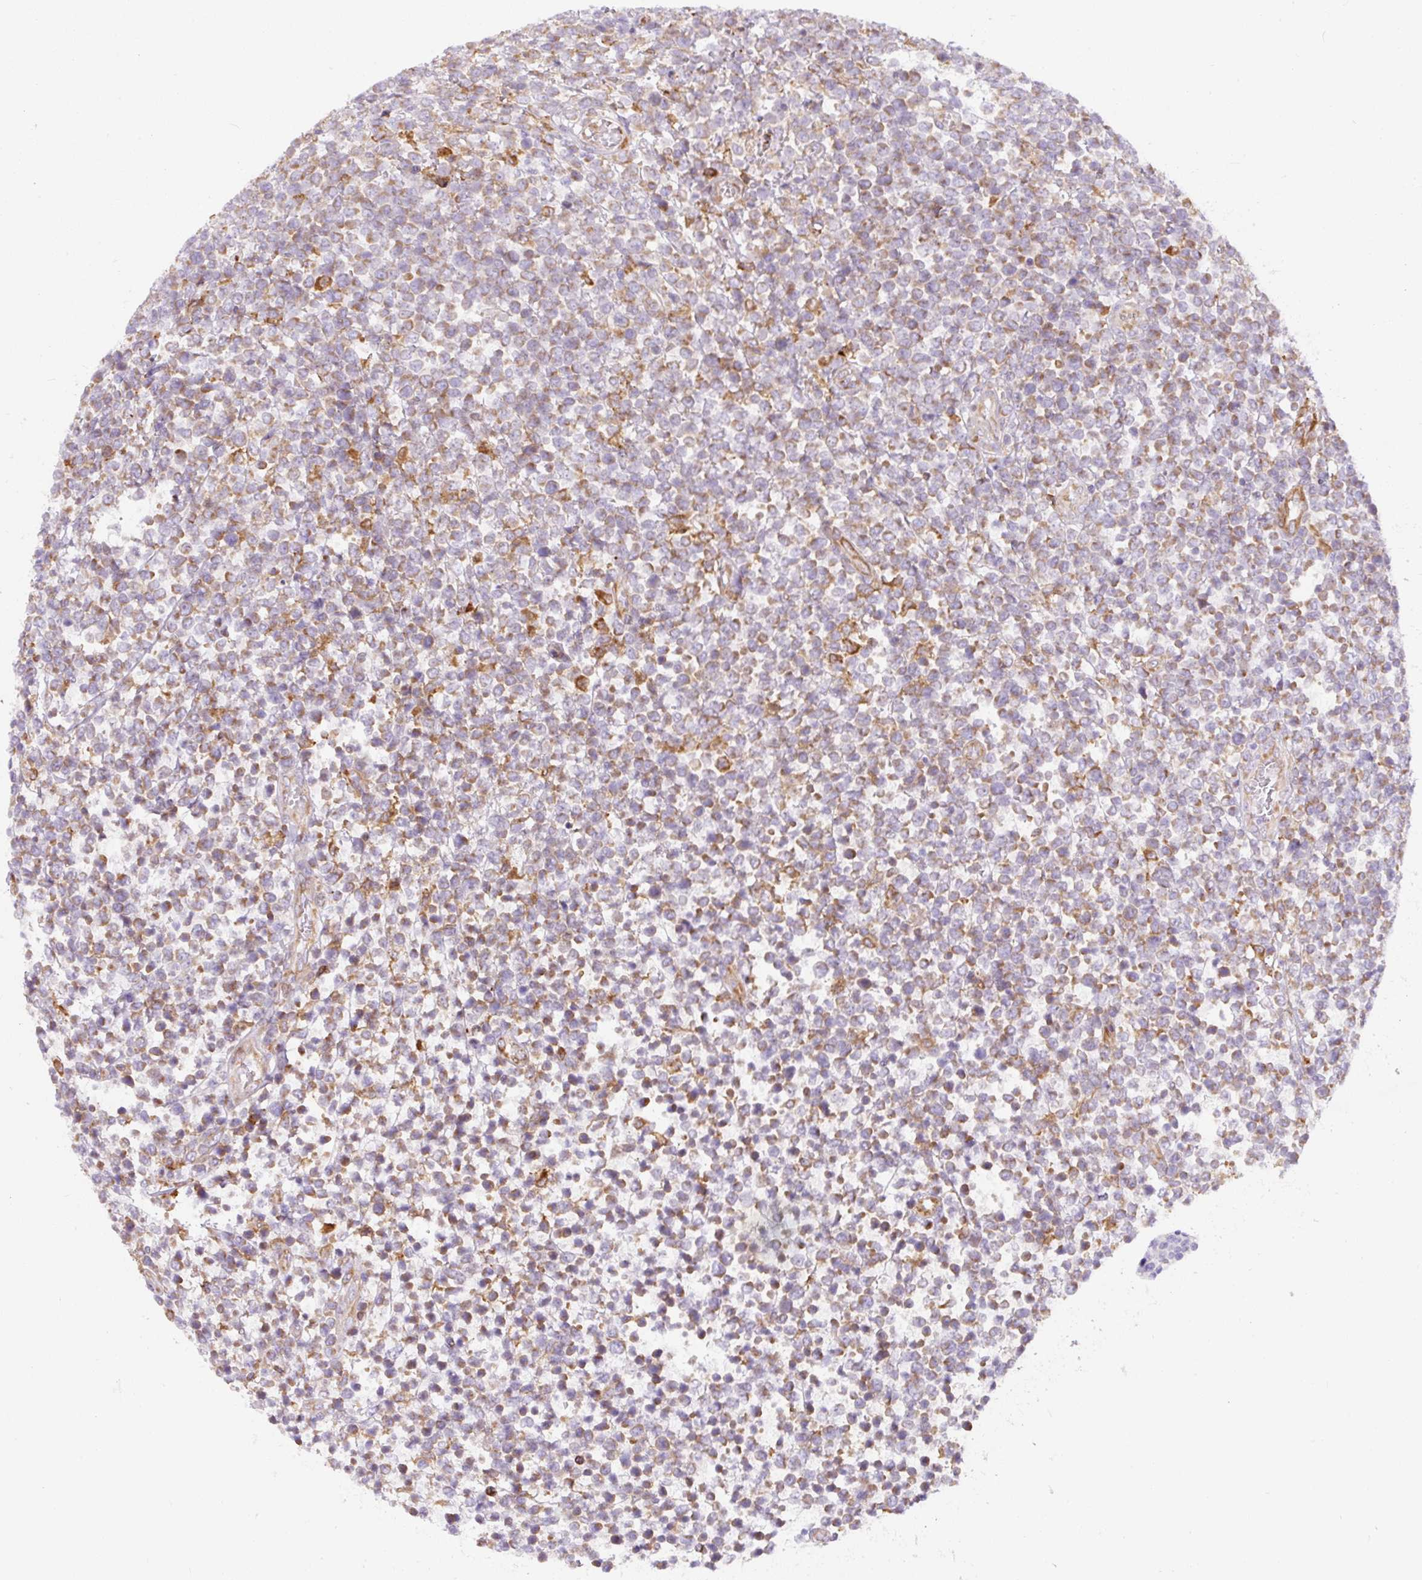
{"staining": {"intensity": "moderate", "quantity": ">75%", "location": "cytoplasmic/membranous"}, "tissue": "lymphoma", "cell_type": "Tumor cells", "image_type": "cancer", "snomed": [{"axis": "morphology", "description": "Malignant lymphoma, non-Hodgkin's type, High grade"}, {"axis": "topography", "description": "Soft tissue"}], "caption": "Immunohistochemistry histopathology image of neoplastic tissue: human lymphoma stained using immunohistochemistry shows medium levels of moderate protein expression localized specifically in the cytoplasmic/membranous of tumor cells, appearing as a cytoplasmic/membranous brown color.", "gene": "ERAP2", "patient": {"sex": "female", "age": 56}}